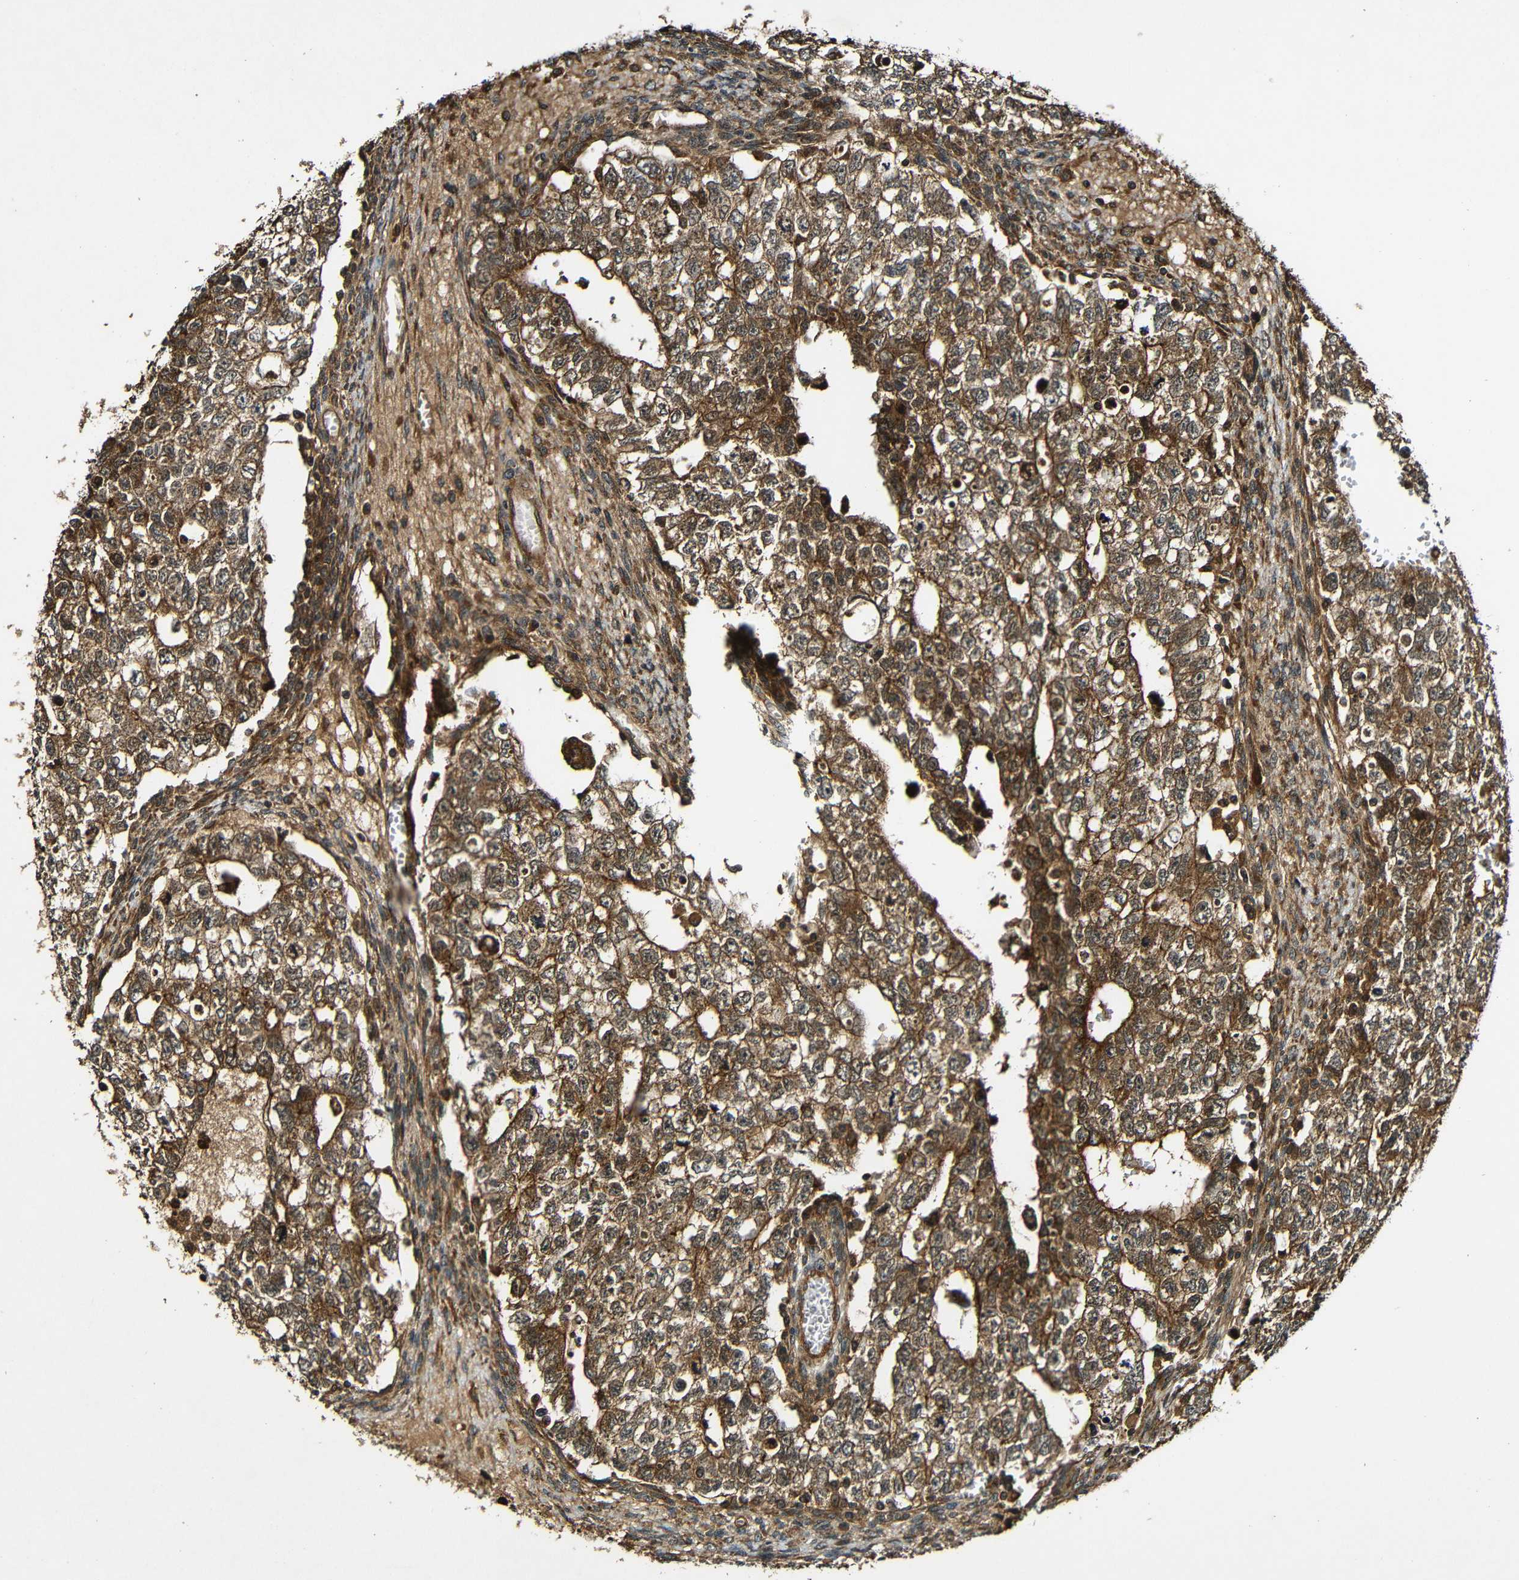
{"staining": {"intensity": "moderate", "quantity": ">75%", "location": "cytoplasmic/membranous"}, "tissue": "testis cancer", "cell_type": "Tumor cells", "image_type": "cancer", "snomed": [{"axis": "morphology", "description": "Seminoma, NOS"}, {"axis": "morphology", "description": "Carcinoma, Embryonal, NOS"}, {"axis": "topography", "description": "Testis"}], "caption": "IHC of testis cancer demonstrates medium levels of moderate cytoplasmic/membranous staining in approximately >75% of tumor cells.", "gene": "CASP8", "patient": {"sex": "male", "age": 38}}